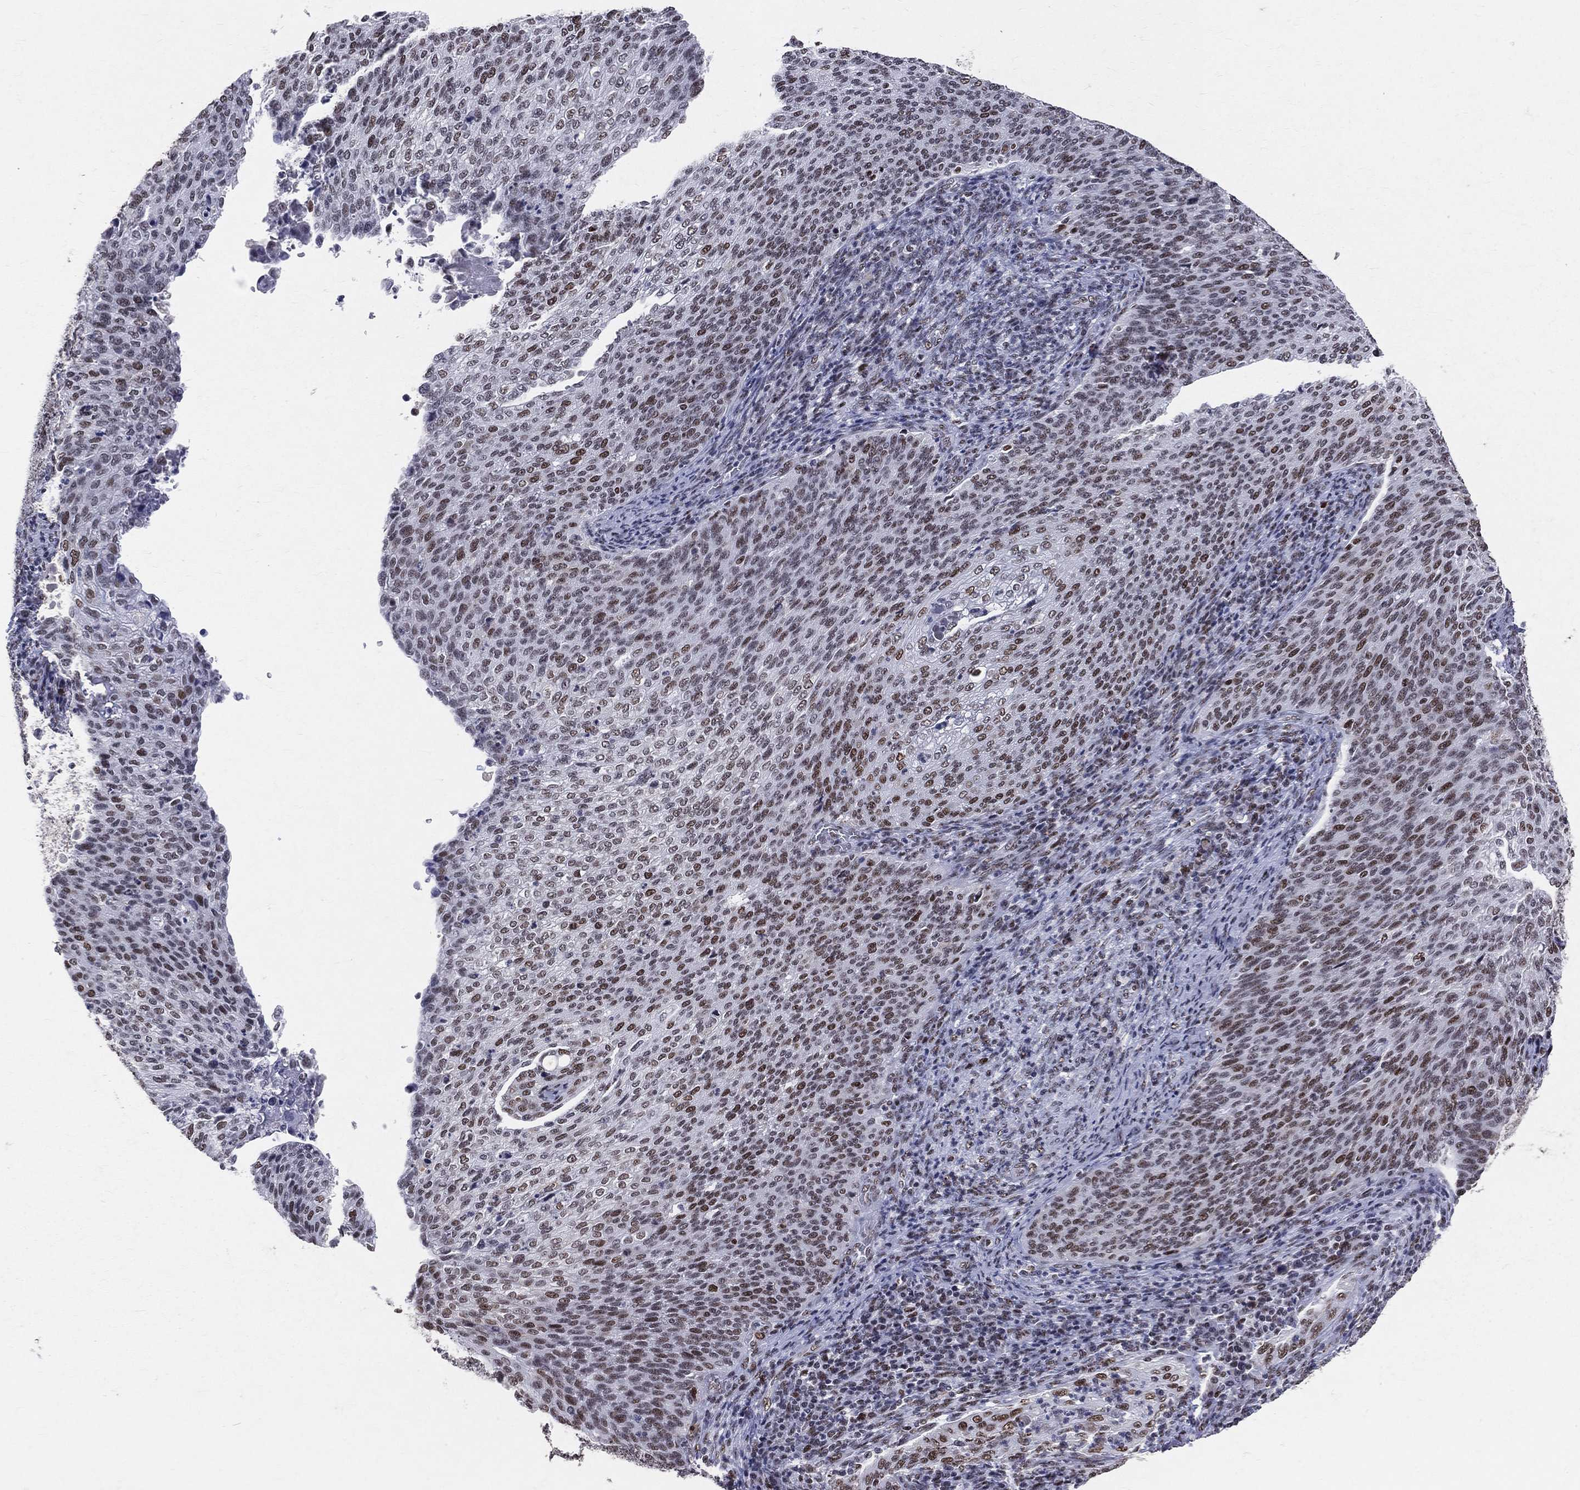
{"staining": {"intensity": "strong", "quantity": "25%-75%", "location": "nuclear"}, "tissue": "cervical cancer", "cell_type": "Tumor cells", "image_type": "cancer", "snomed": [{"axis": "morphology", "description": "Squamous cell carcinoma, NOS"}, {"axis": "topography", "description": "Cervix"}], "caption": "Protein expression by immunohistochemistry displays strong nuclear expression in about 25%-75% of tumor cells in squamous cell carcinoma (cervical). (DAB IHC, brown staining for protein, blue staining for nuclei).", "gene": "CDK7", "patient": {"sex": "female", "age": 52}}